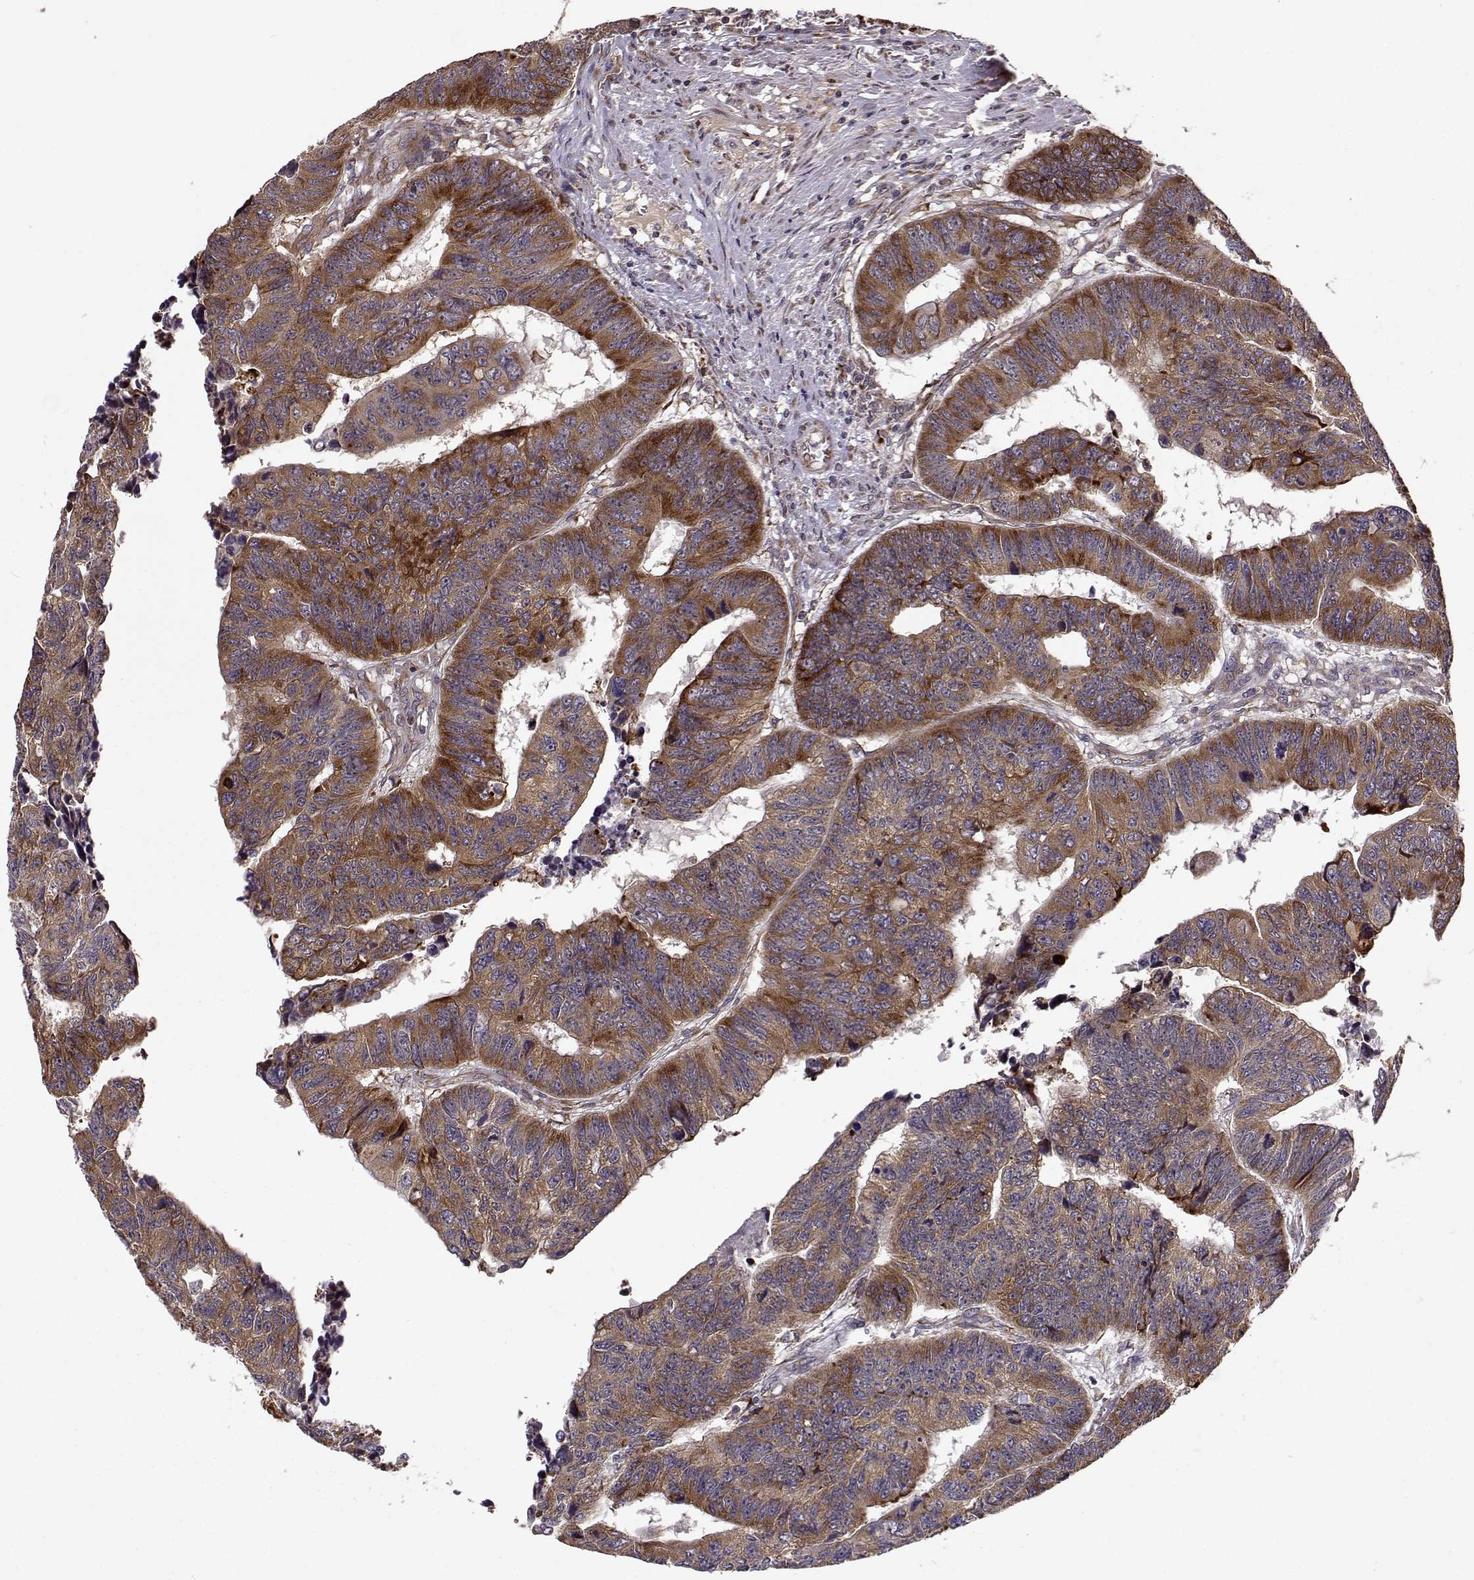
{"staining": {"intensity": "strong", "quantity": ">75%", "location": "cytoplasmic/membranous"}, "tissue": "colorectal cancer", "cell_type": "Tumor cells", "image_type": "cancer", "snomed": [{"axis": "morphology", "description": "Adenocarcinoma, NOS"}, {"axis": "topography", "description": "Rectum"}], "caption": "Human colorectal cancer (adenocarcinoma) stained with a brown dye reveals strong cytoplasmic/membranous positive positivity in about >75% of tumor cells.", "gene": "RPL31", "patient": {"sex": "female", "age": 85}}